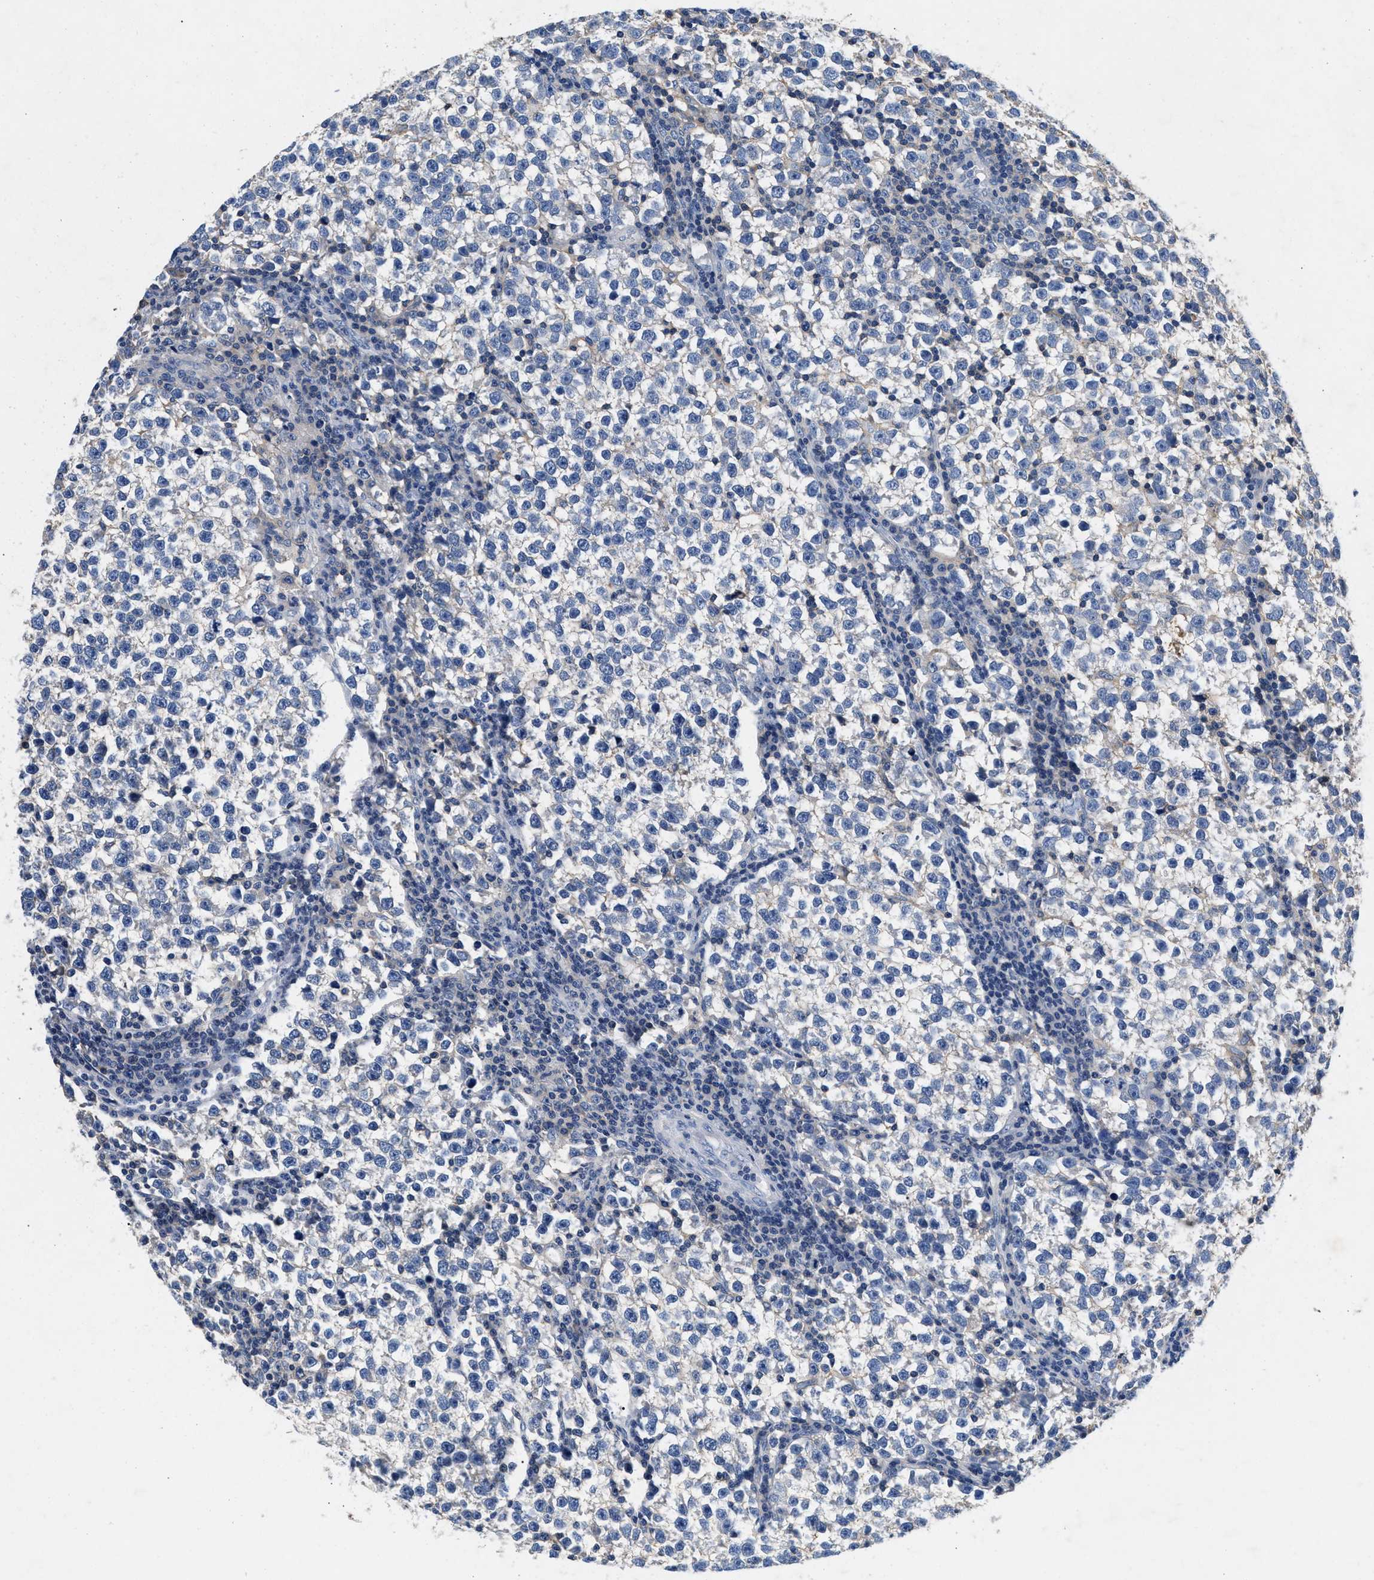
{"staining": {"intensity": "negative", "quantity": "none", "location": "none"}, "tissue": "testis cancer", "cell_type": "Tumor cells", "image_type": "cancer", "snomed": [{"axis": "morphology", "description": "Normal tissue, NOS"}, {"axis": "morphology", "description": "Seminoma, NOS"}, {"axis": "topography", "description": "Testis"}], "caption": "Protein analysis of seminoma (testis) shows no significant staining in tumor cells. (IHC, brightfield microscopy, high magnification).", "gene": "GNAI3", "patient": {"sex": "male", "age": 43}}